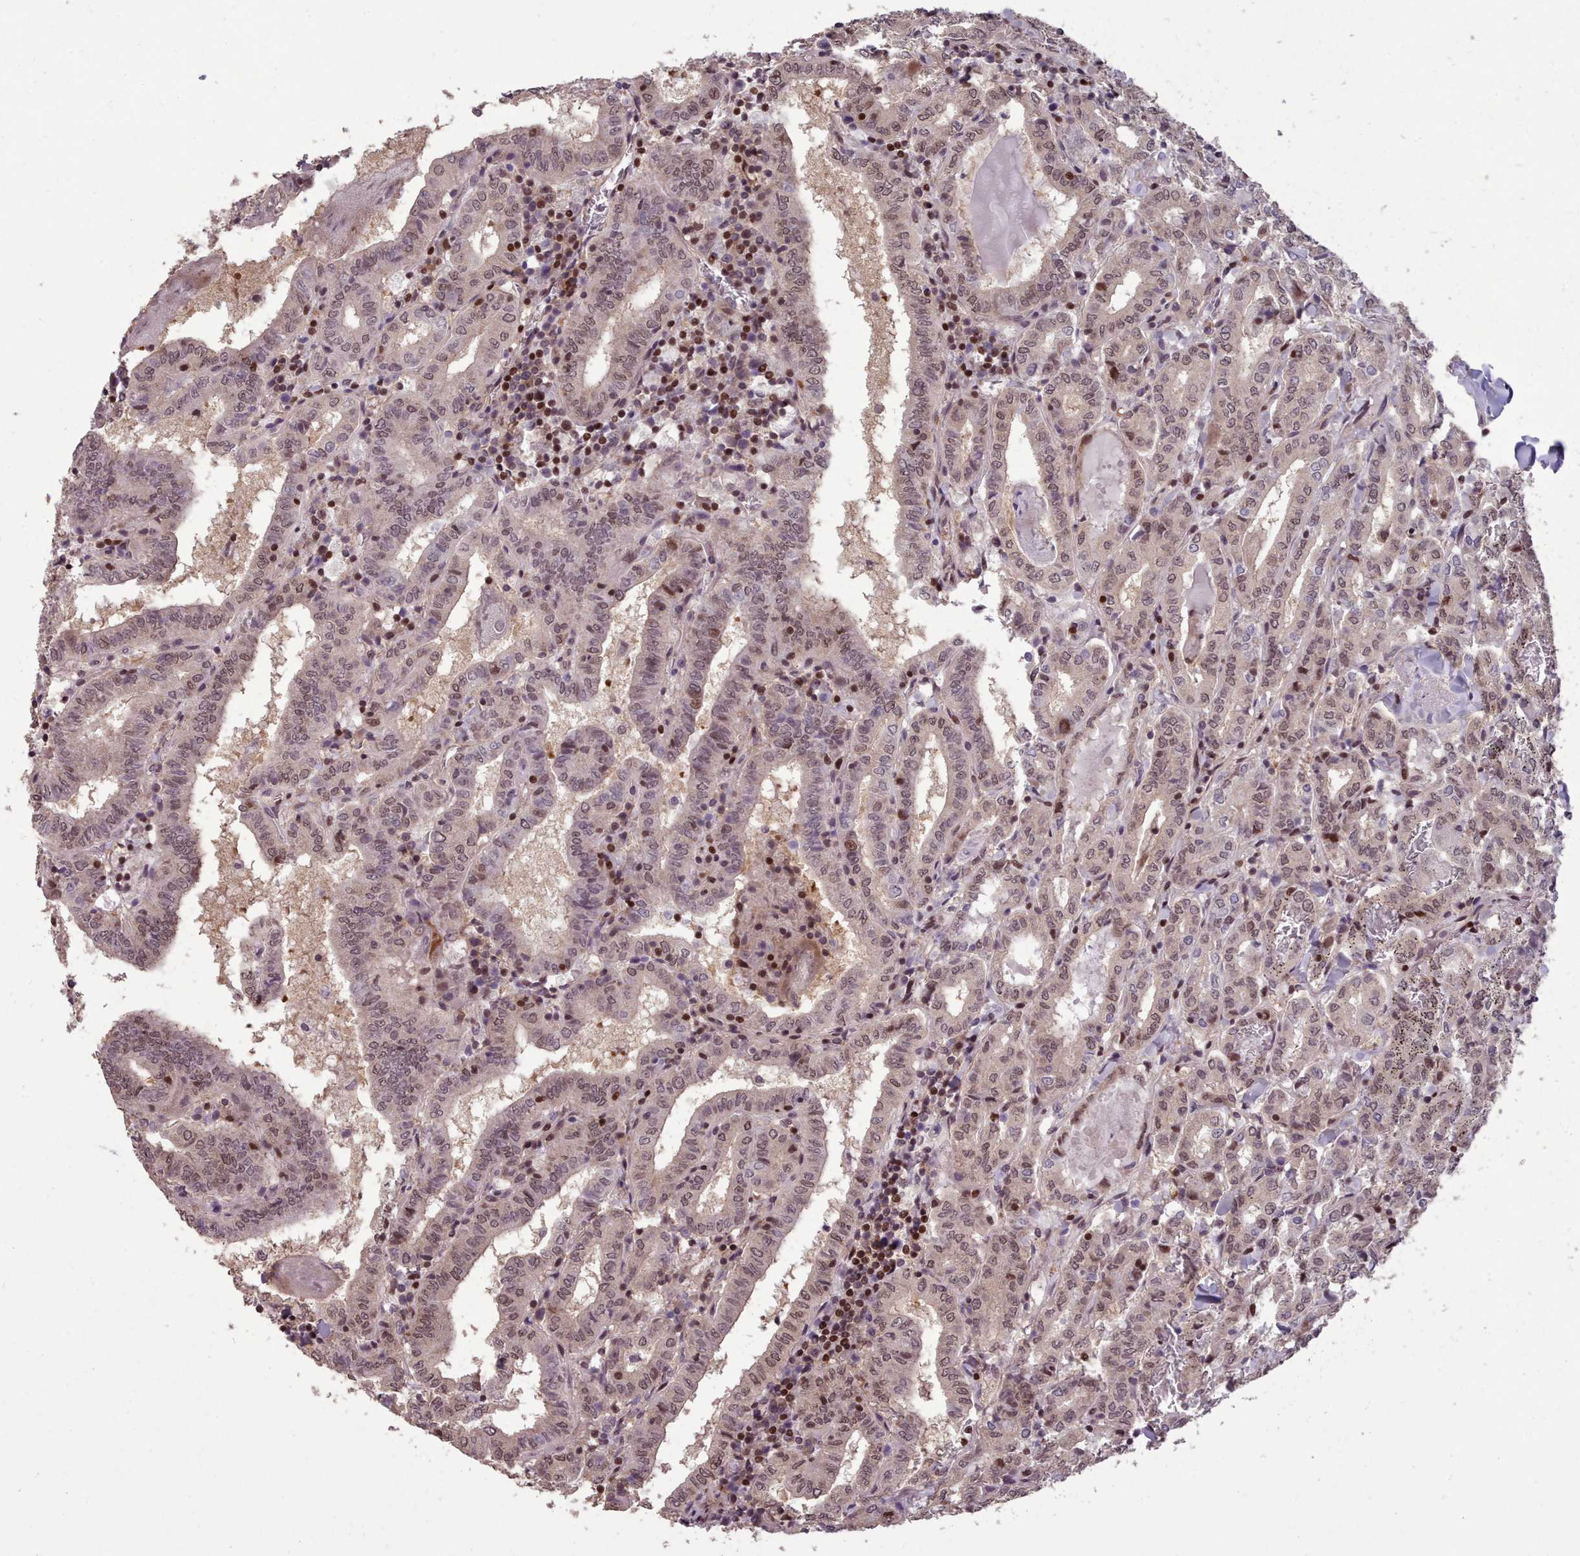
{"staining": {"intensity": "moderate", "quantity": ">75%", "location": "nuclear"}, "tissue": "thyroid cancer", "cell_type": "Tumor cells", "image_type": "cancer", "snomed": [{"axis": "morphology", "description": "Papillary adenocarcinoma, NOS"}, {"axis": "topography", "description": "Thyroid gland"}], "caption": "Immunohistochemistry of thyroid papillary adenocarcinoma shows medium levels of moderate nuclear expression in about >75% of tumor cells.", "gene": "ENSA", "patient": {"sex": "female", "age": 72}}